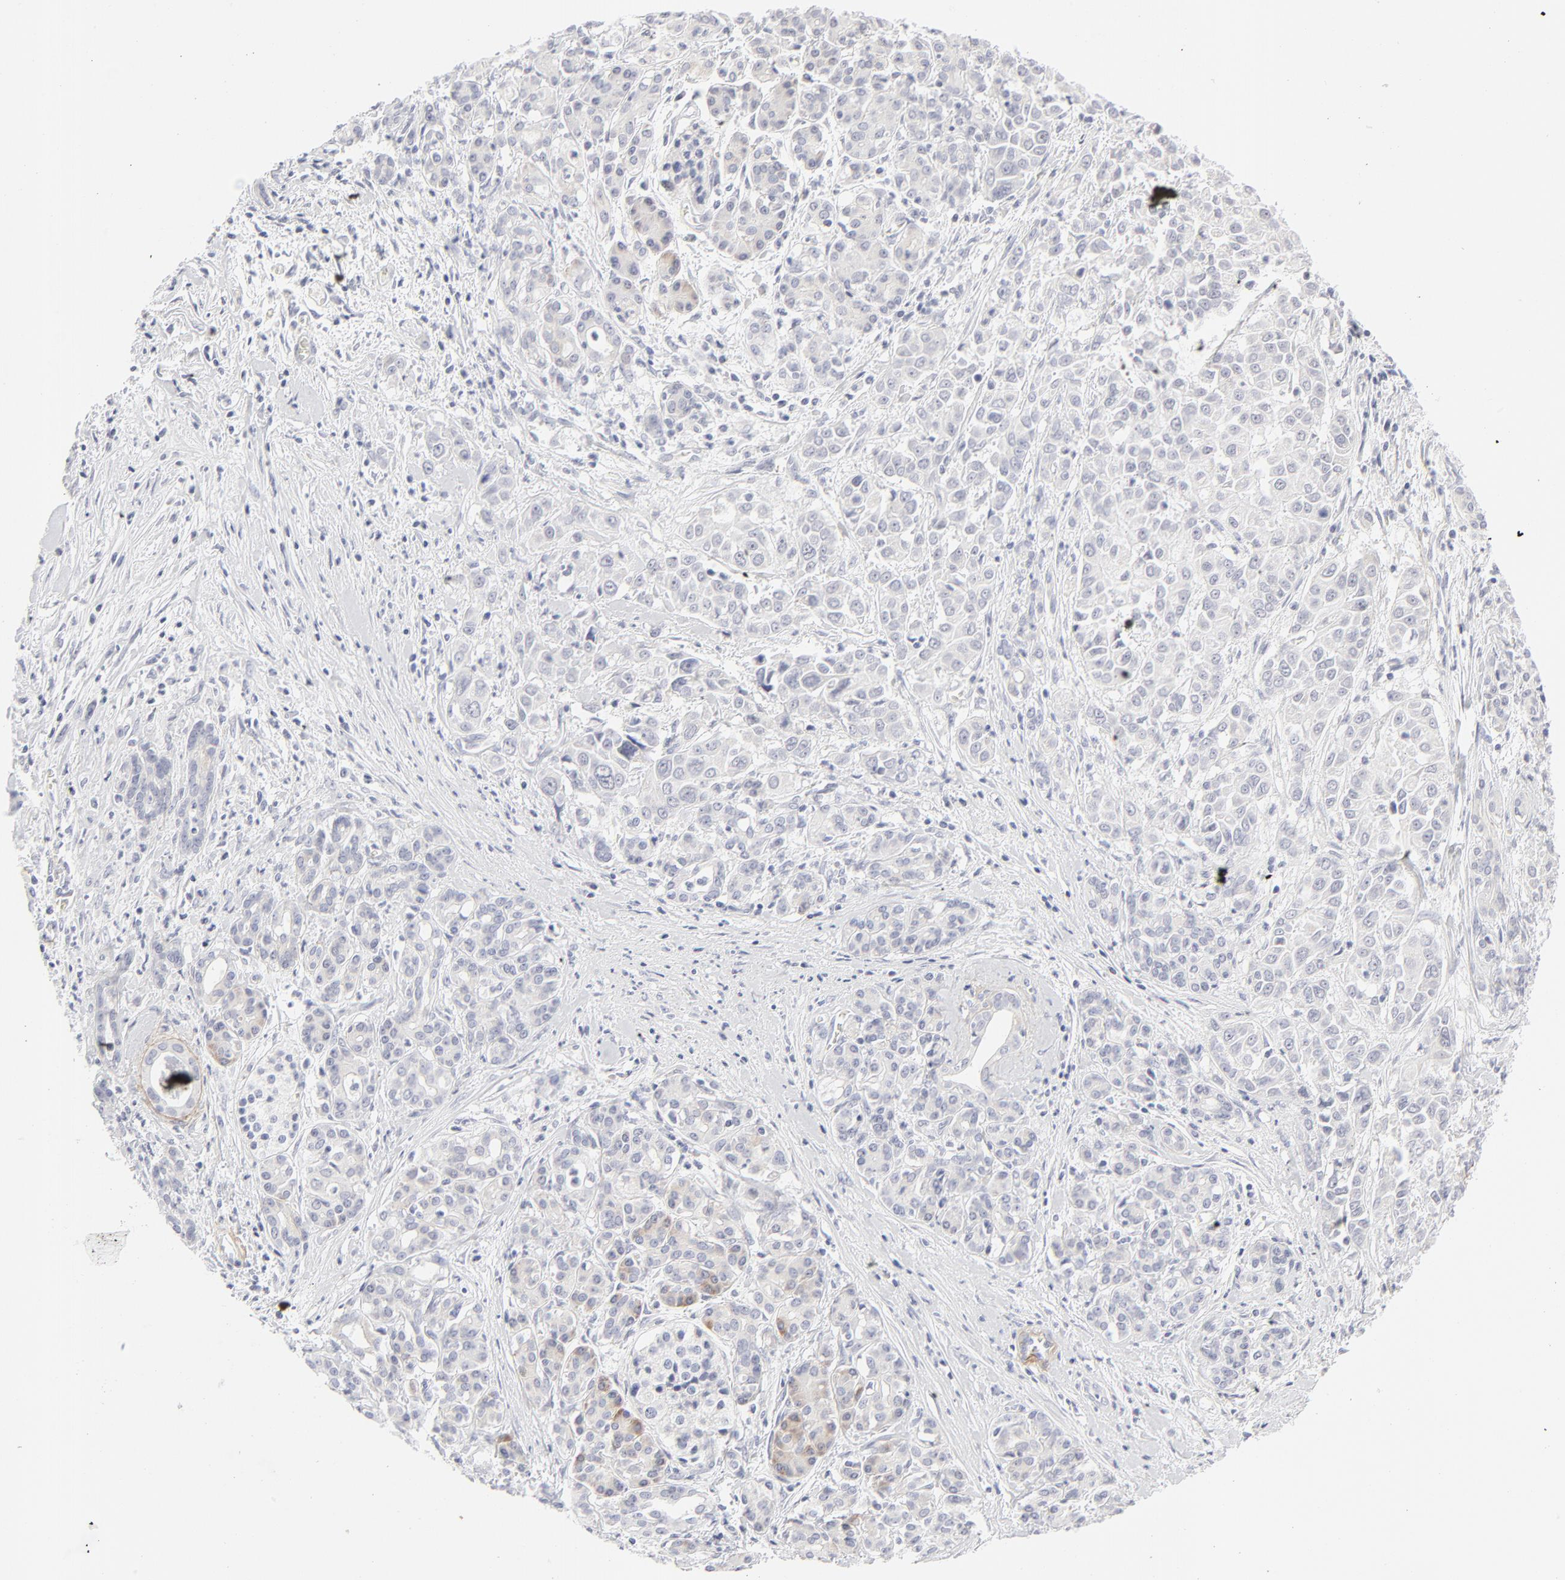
{"staining": {"intensity": "weak", "quantity": "<25%", "location": "cytoplasmic/membranous"}, "tissue": "pancreatic cancer", "cell_type": "Tumor cells", "image_type": "cancer", "snomed": [{"axis": "morphology", "description": "Adenocarcinoma, NOS"}, {"axis": "topography", "description": "Pancreas"}], "caption": "A high-resolution micrograph shows immunohistochemistry staining of pancreatic adenocarcinoma, which shows no significant expression in tumor cells.", "gene": "NPNT", "patient": {"sex": "female", "age": 52}}